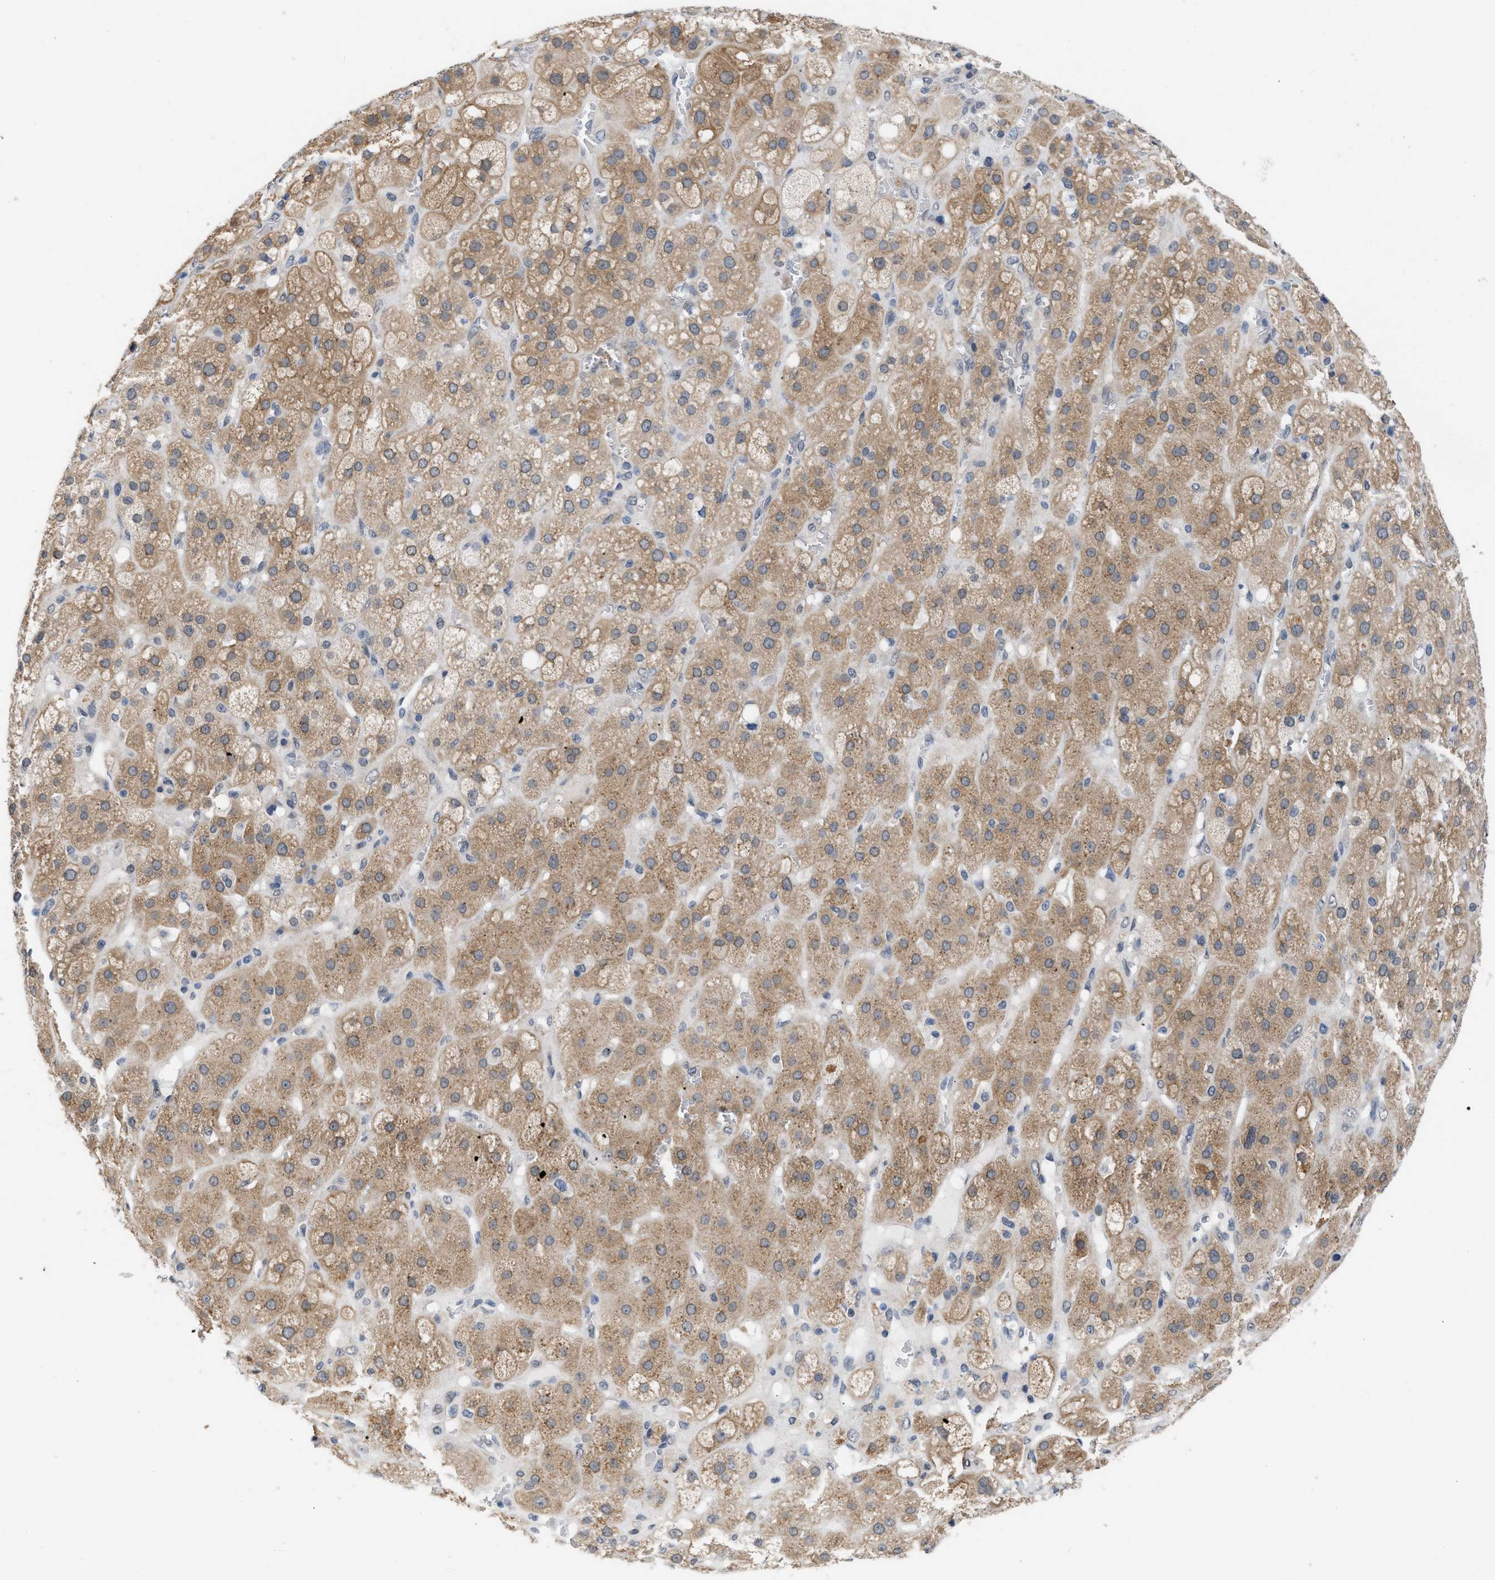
{"staining": {"intensity": "moderate", "quantity": ">75%", "location": "cytoplasmic/membranous"}, "tissue": "adrenal gland", "cell_type": "Glandular cells", "image_type": "normal", "snomed": [{"axis": "morphology", "description": "Normal tissue, NOS"}, {"axis": "topography", "description": "Adrenal gland"}], "caption": "Adrenal gland stained for a protein demonstrates moderate cytoplasmic/membranous positivity in glandular cells. The staining was performed using DAB (3,3'-diaminobenzidine) to visualize the protein expression in brown, while the nuclei were stained in blue with hematoxylin (Magnification: 20x).", "gene": "TXNRD3", "patient": {"sex": "female", "age": 47}}